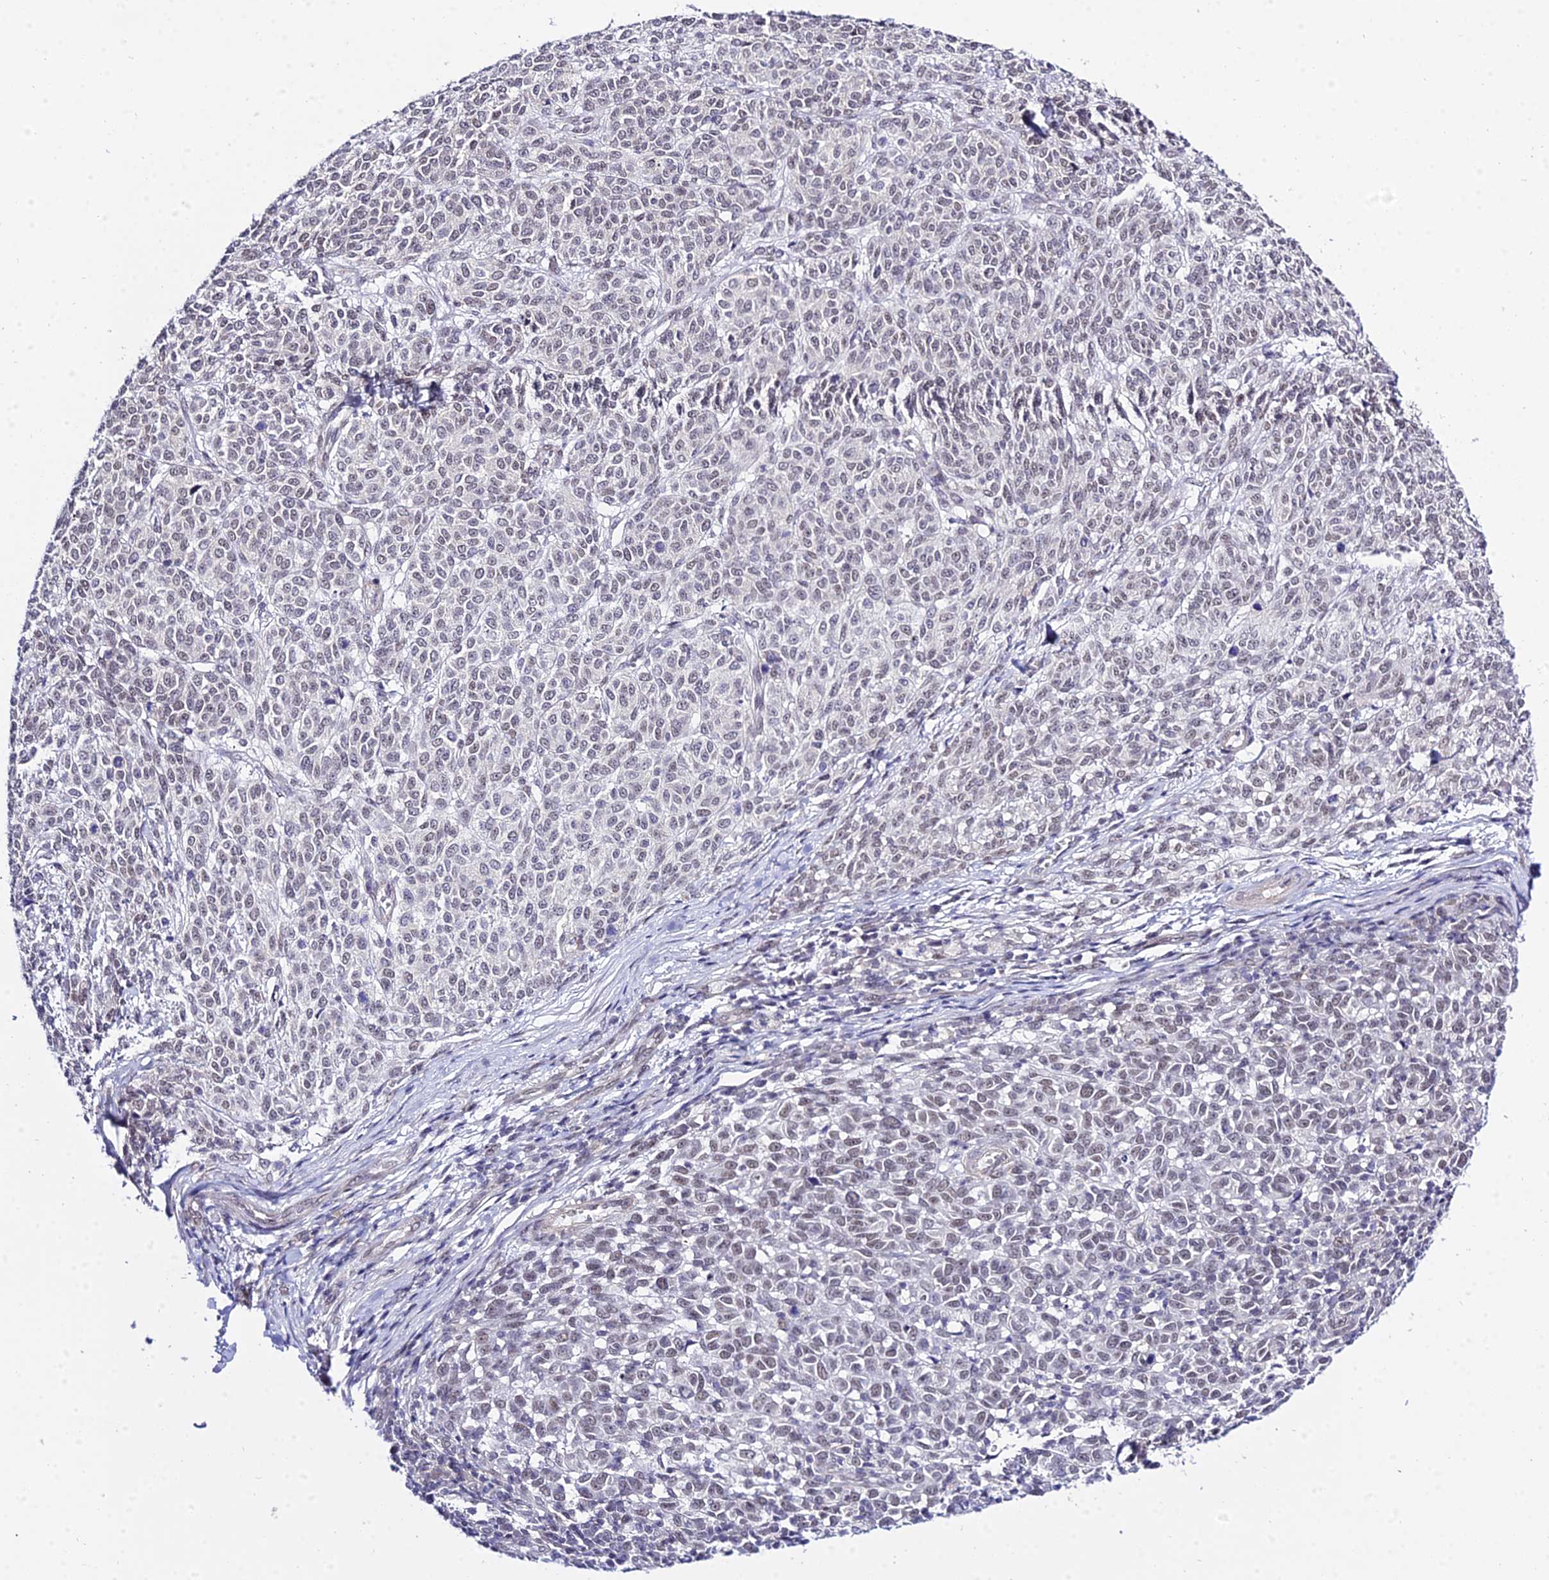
{"staining": {"intensity": "negative", "quantity": "none", "location": "none"}, "tissue": "melanoma", "cell_type": "Tumor cells", "image_type": "cancer", "snomed": [{"axis": "morphology", "description": "Malignant melanoma, NOS"}, {"axis": "topography", "description": "Skin"}], "caption": "An immunohistochemistry (IHC) histopathology image of melanoma is shown. There is no staining in tumor cells of melanoma.", "gene": "ZNF628", "patient": {"sex": "male", "age": 49}}